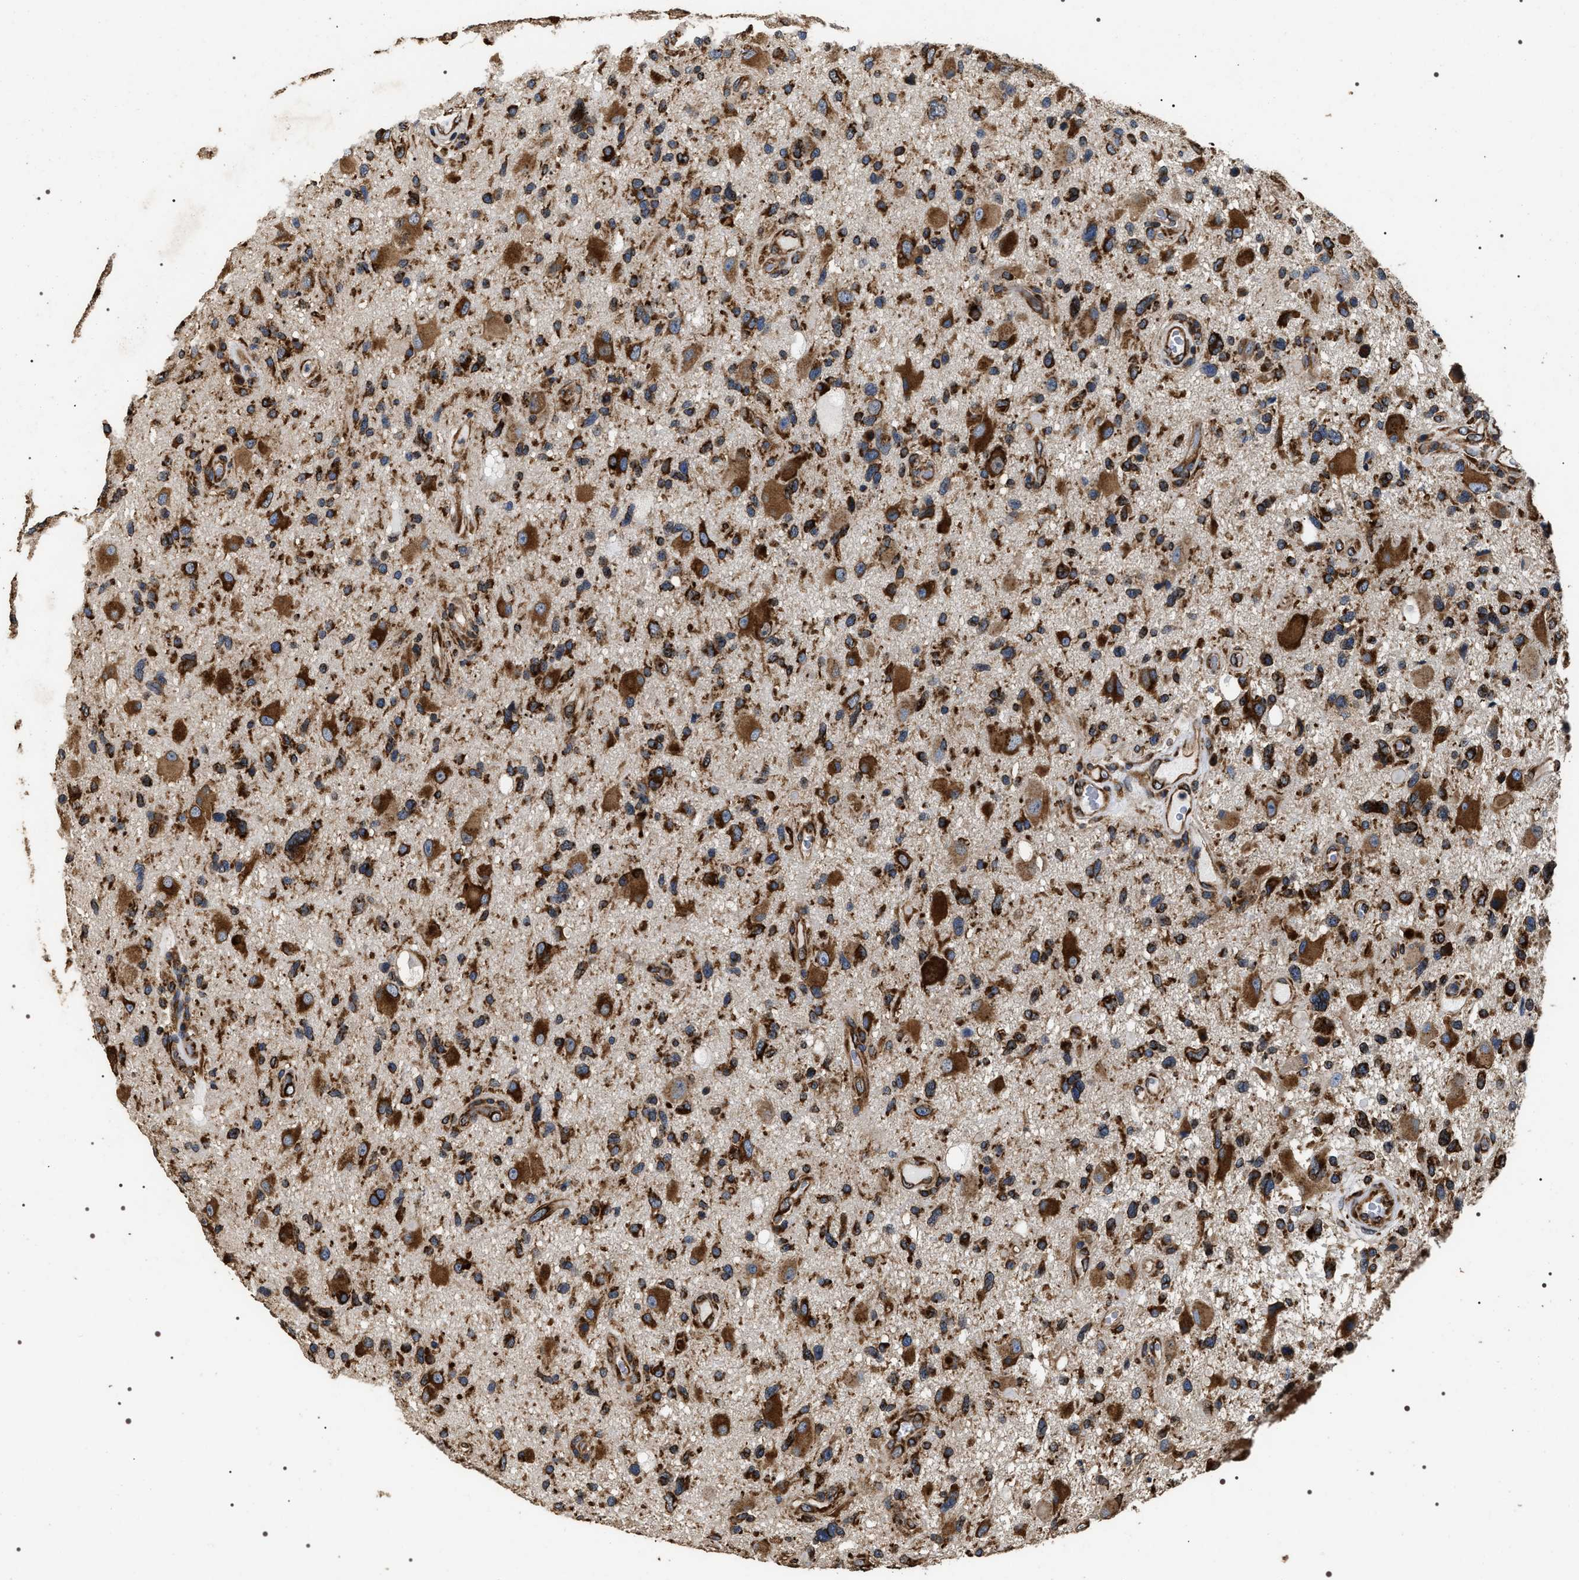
{"staining": {"intensity": "strong", "quantity": ">75%", "location": "cytoplasmic/membranous"}, "tissue": "glioma", "cell_type": "Tumor cells", "image_type": "cancer", "snomed": [{"axis": "morphology", "description": "Glioma, malignant, High grade"}, {"axis": "topography", "description": "Brain"}], "caption": "High-power microscopy captured an IHC photomicrograph of malignant high-grade glioma, revealing strong cytoplasmic/membranous expression in about >75% of tumor cells. The staining is performed using DAB (3,3'-diaminobenzidine) brown chromogen to label protein expression. The nuclei are counter-stained blue using hematoxylin.", "gene": "KTN1", "patient": {"sex": "male", "age": 33}}